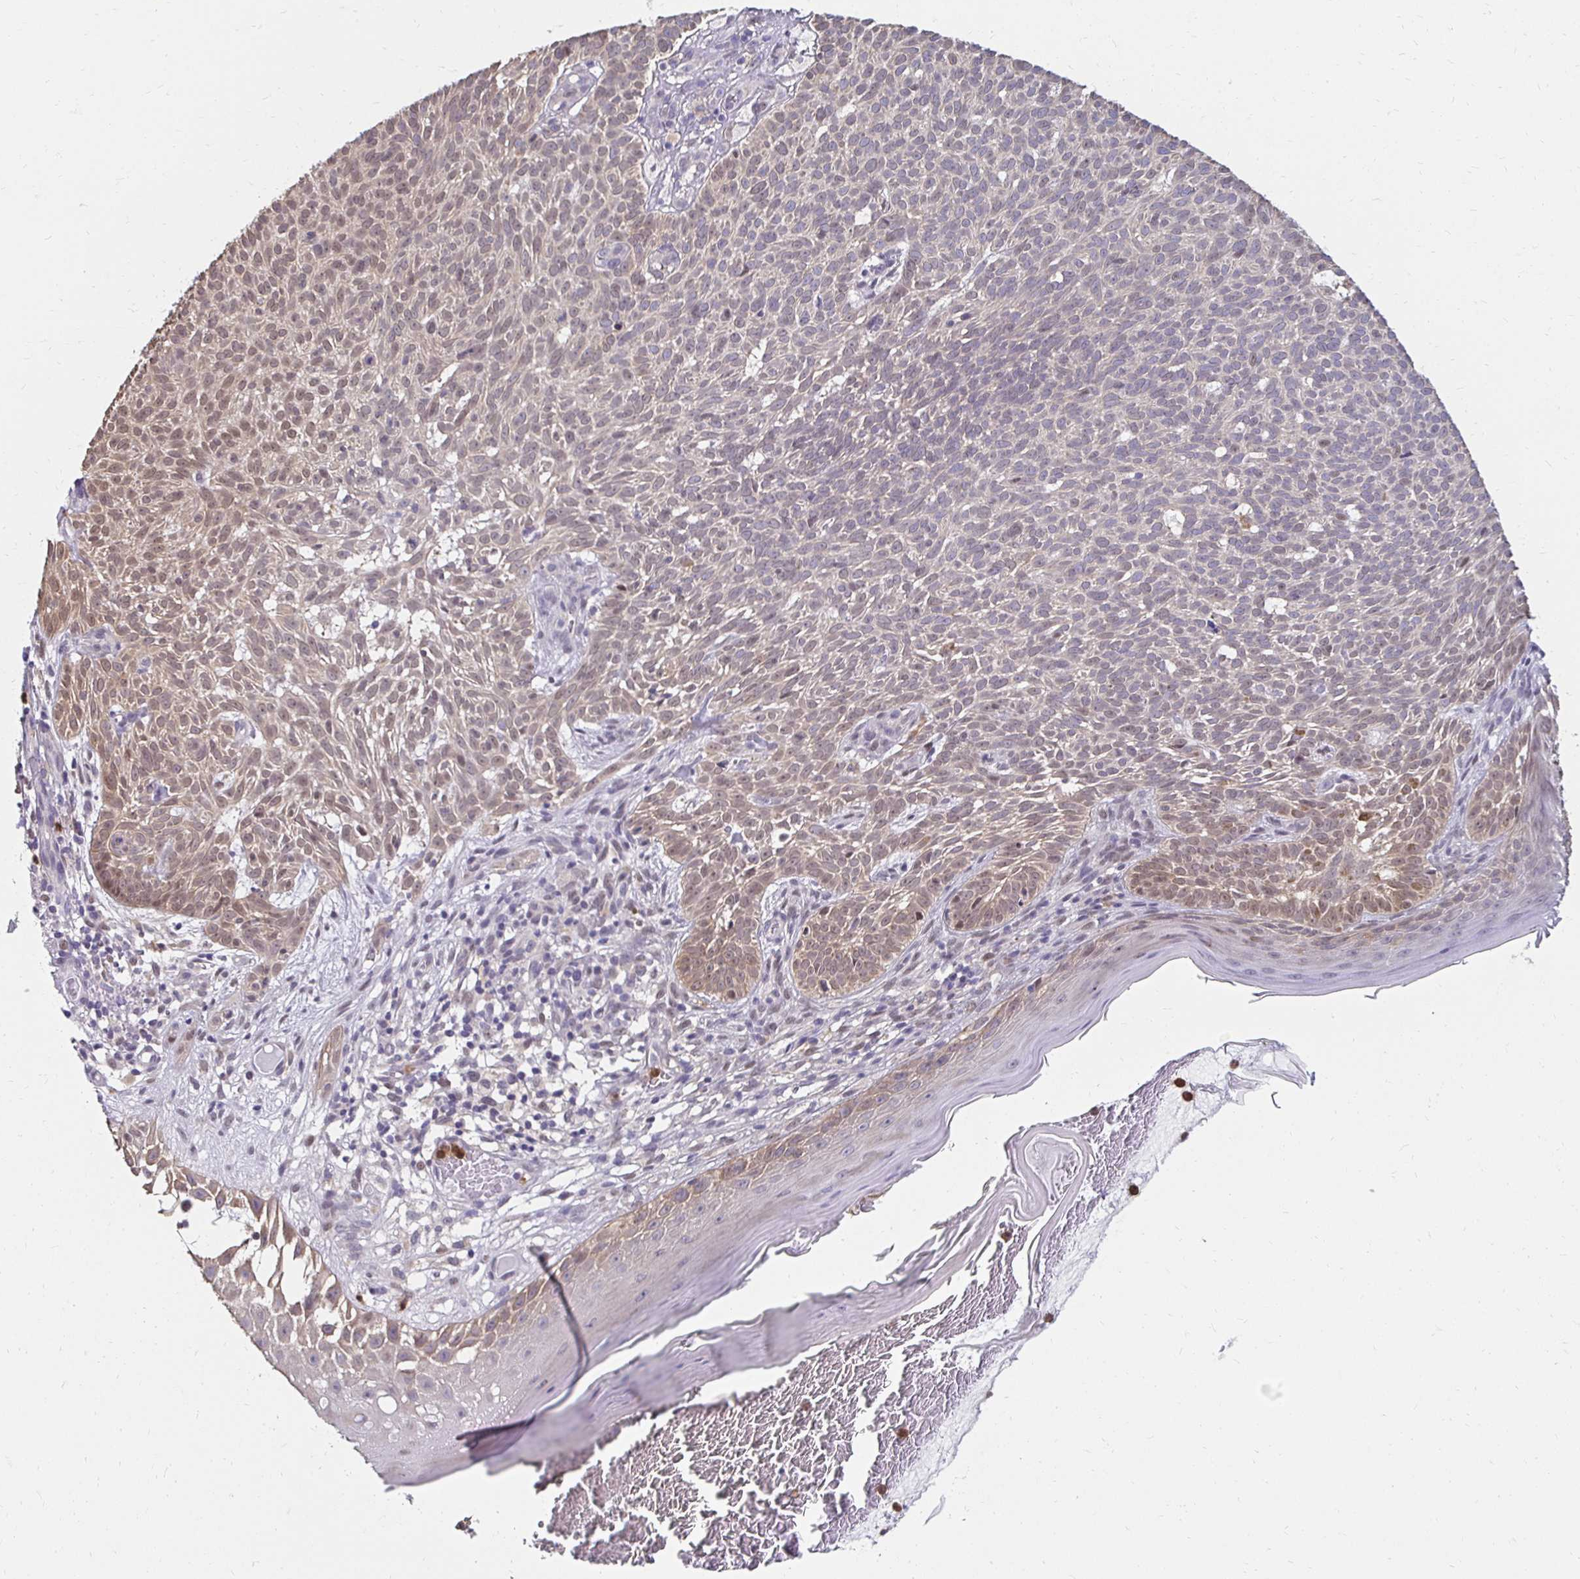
{"staining": {"intensity": "moderate", "quantity": "<25%", "location": "cytoplasmic/membranous,nuclear"}, "tissue": "skin cancer", "cell_type": "Tumor cells", "image_type": "cancer", "snomed": [{"axis": "morphology", "description": "Basal cell carcinoma"}, {"axis": "topography", "description": "Skin"}], "caption": "IHC (DAB) staining of skin cancer (basal cell carcinoma) demonstrates moderate cytoplasmic/membranous and nuclear protein positivity in approximately <25% of tumor cells.", "gene": "PADI2", "patient": {"sex": "male", "age": 78}}